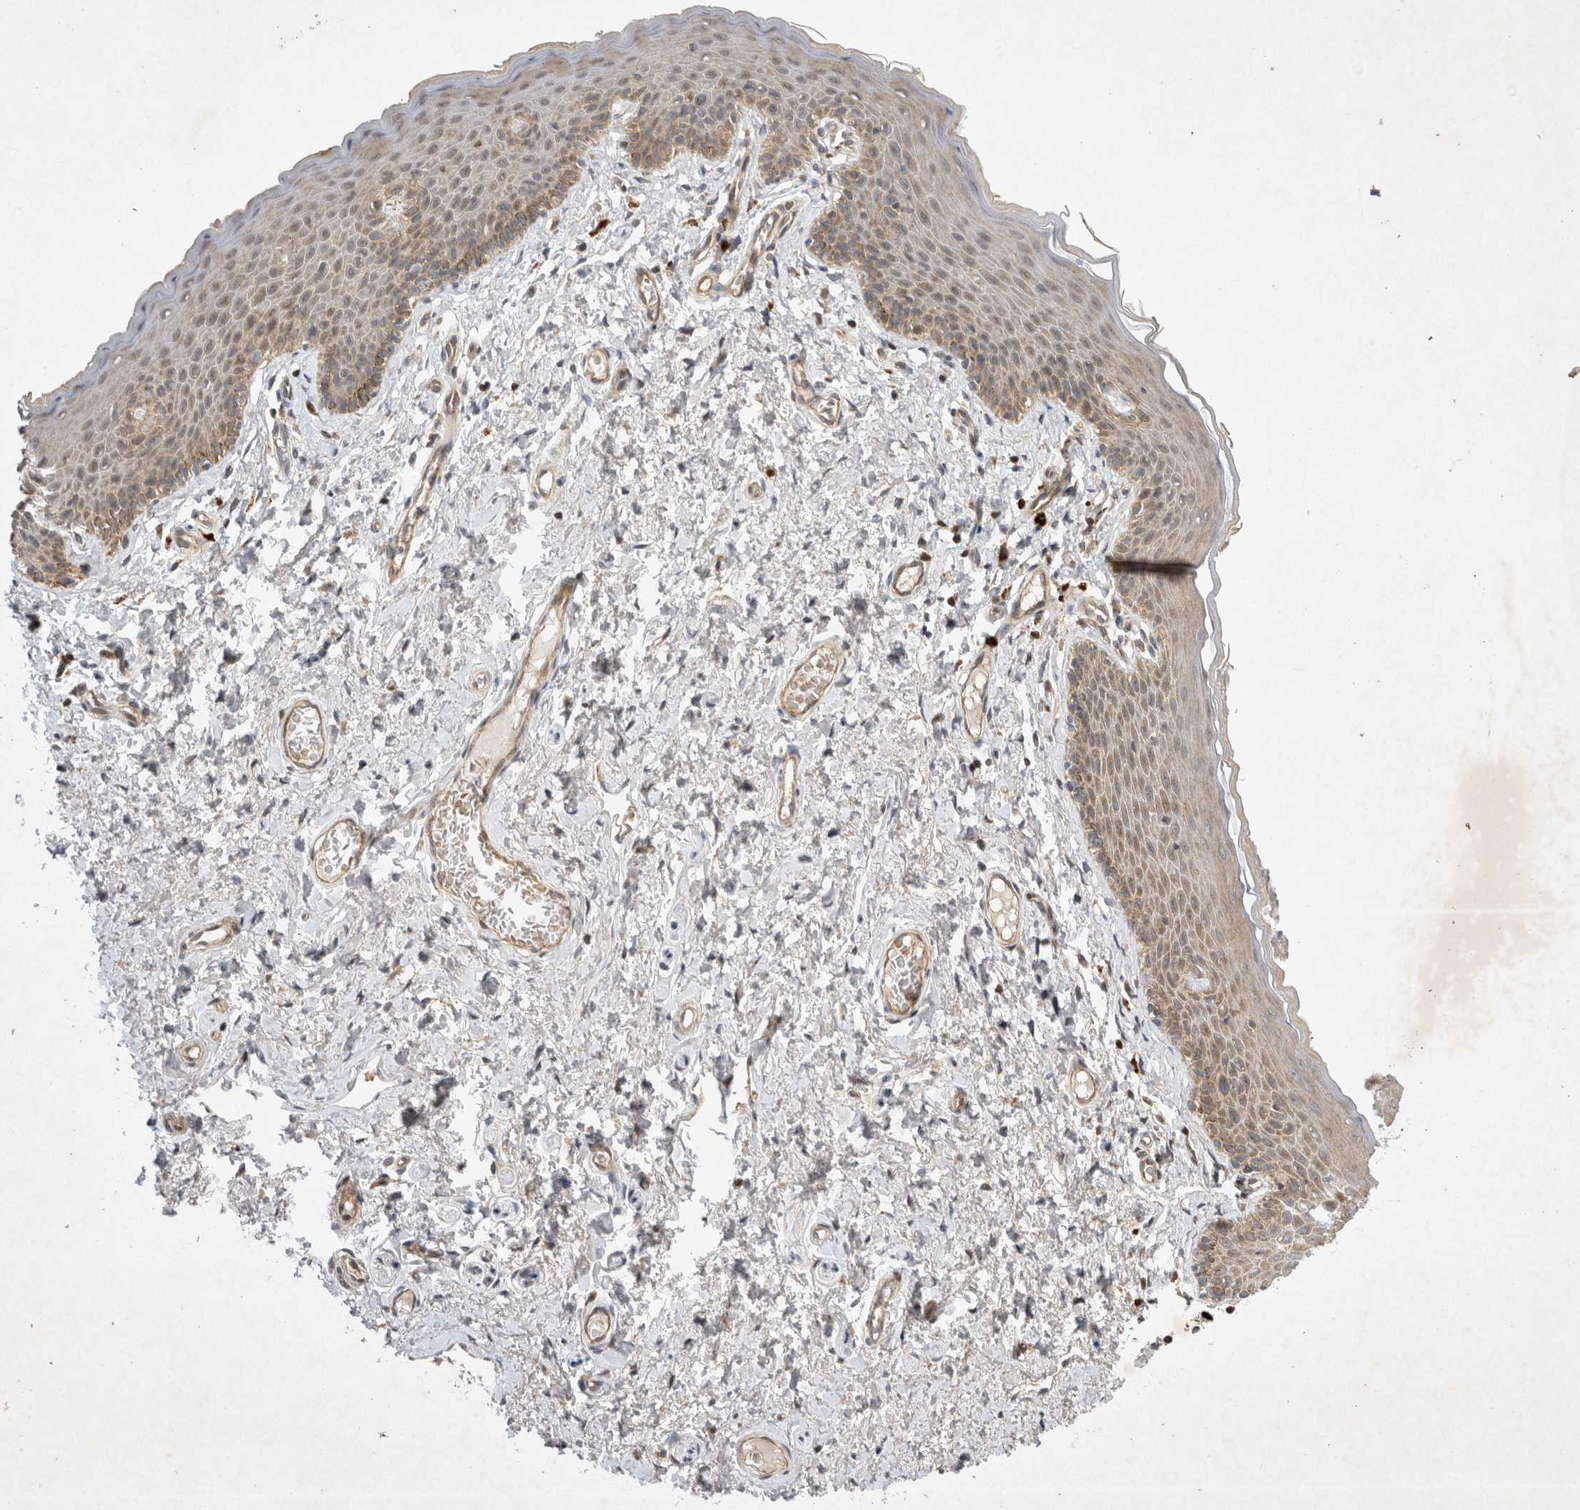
{"staining": {"intensity": "moderate", "quantity": ">75%", "location": "cytoplasmic/membranous"}, "tissue": "skin", "cell_type": "Epidermal cells", "image_type": "normal", "snomed": [{"axis": "morphology", "description": "Normal tissue, NOS"}, {"axis": "topography", "description": "Vulva"}], "caption": "The micrograph demonstrates immunohistochemical staining of benign skin. There is moderate cytoplasmic/membranous positivity is appreciated in approximately >75% of epidermal cells. (Brightfield microscopy of DAB IHC at high magnification).", "gene": "EIF2AK1", "patient": {"sex": "female", "age": 66}}